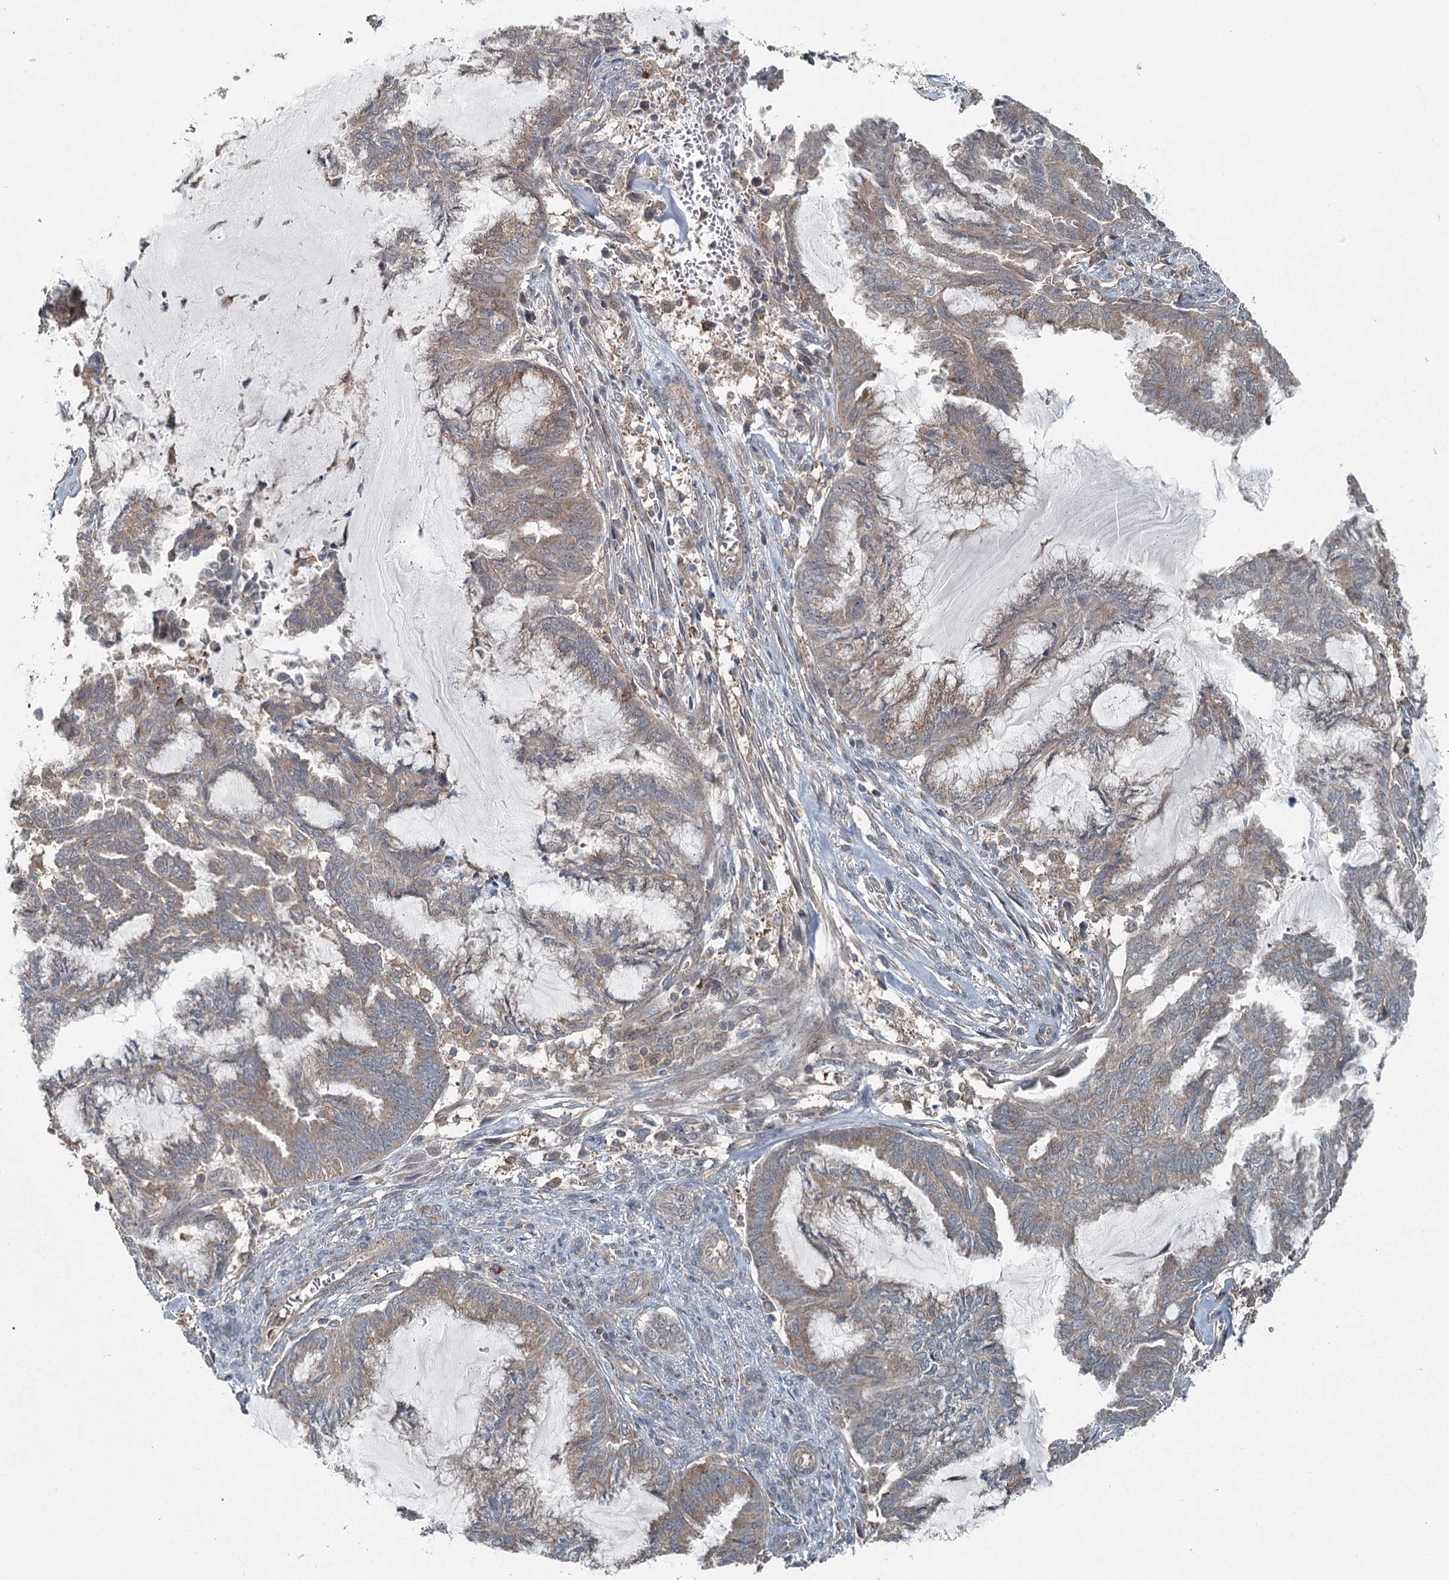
{"staining": {"intensity": "weak", "quantity": "25%-75%", "location": "cytoplasmic/membranous"}, "tissue": "endometrial cancer", "cell_type": "Tumor cells", "image_type": "cancer", "snomed": [{"axis": "morphology", "description": "Adenocarcinoma, NOS"}, {"axis": "topography", "description": "Endometrium"}], "caption": "Endometrial adenocarcinoma tissue shows weak cytoplasmic/membranous staining in about 25%-75% of tumor cells (Brightfield microscopy of DAB IHC at high magnification).", "gene": "SKIC3", "patient": {"sex": "female", "age": 86}}